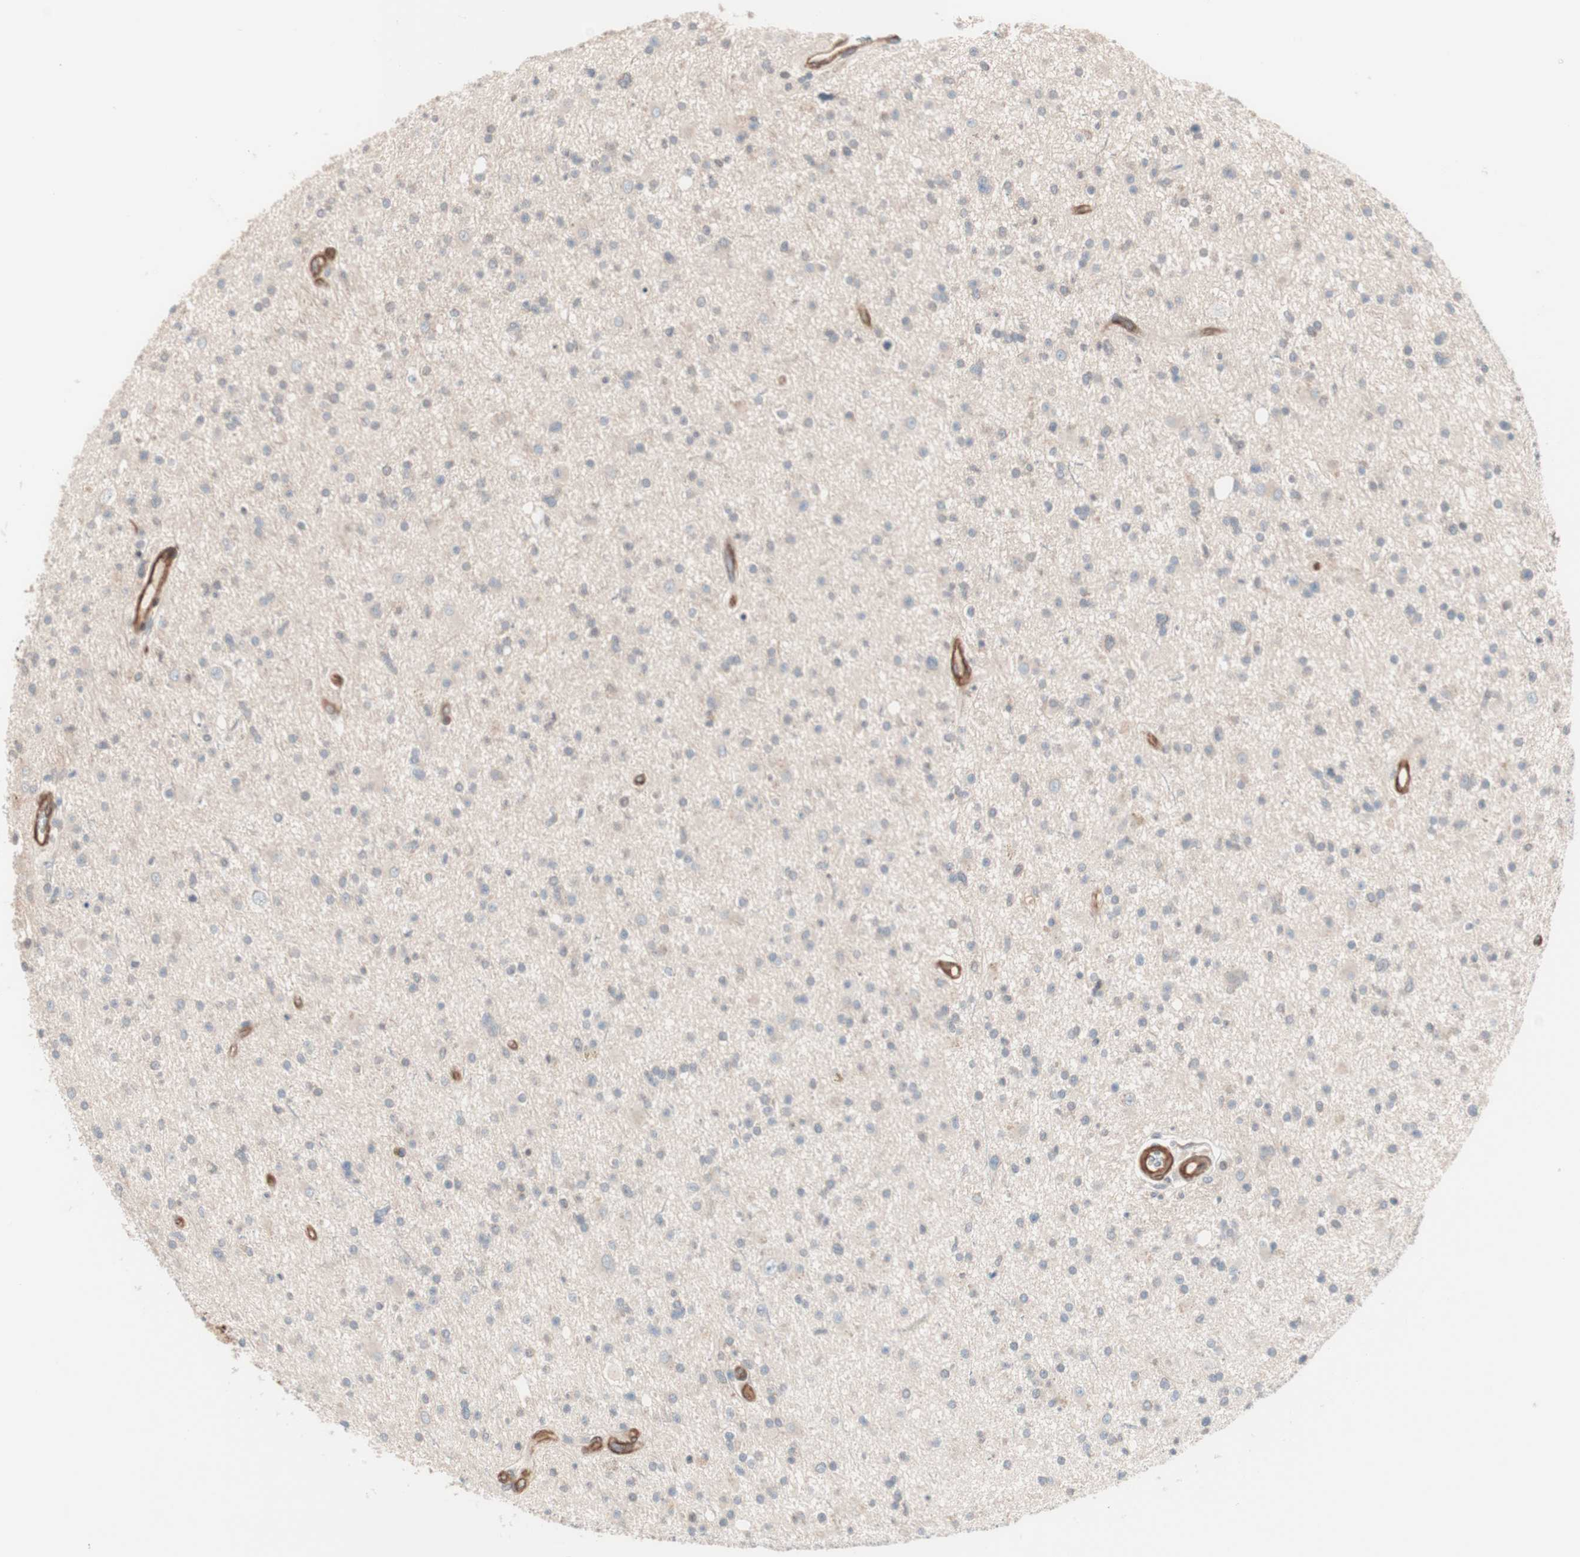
{"staining": {"intensity": "negative", "quantity": "none", "location": "none"}, "tissue": "glioma", "cell_type": "Tumor cells", "image_type": "cancer", "snomed": [{"axis": "morphology", "description": "Glioma, malignant, High grade"}, {"axis": "topography", "description": "Brain"}], "caption": "The histopathology image exhibits no staining of tumor cells in high-grade glioma (malignant).", "gene": "ALG5", "patient": {"sex": "male", "age": 33}}